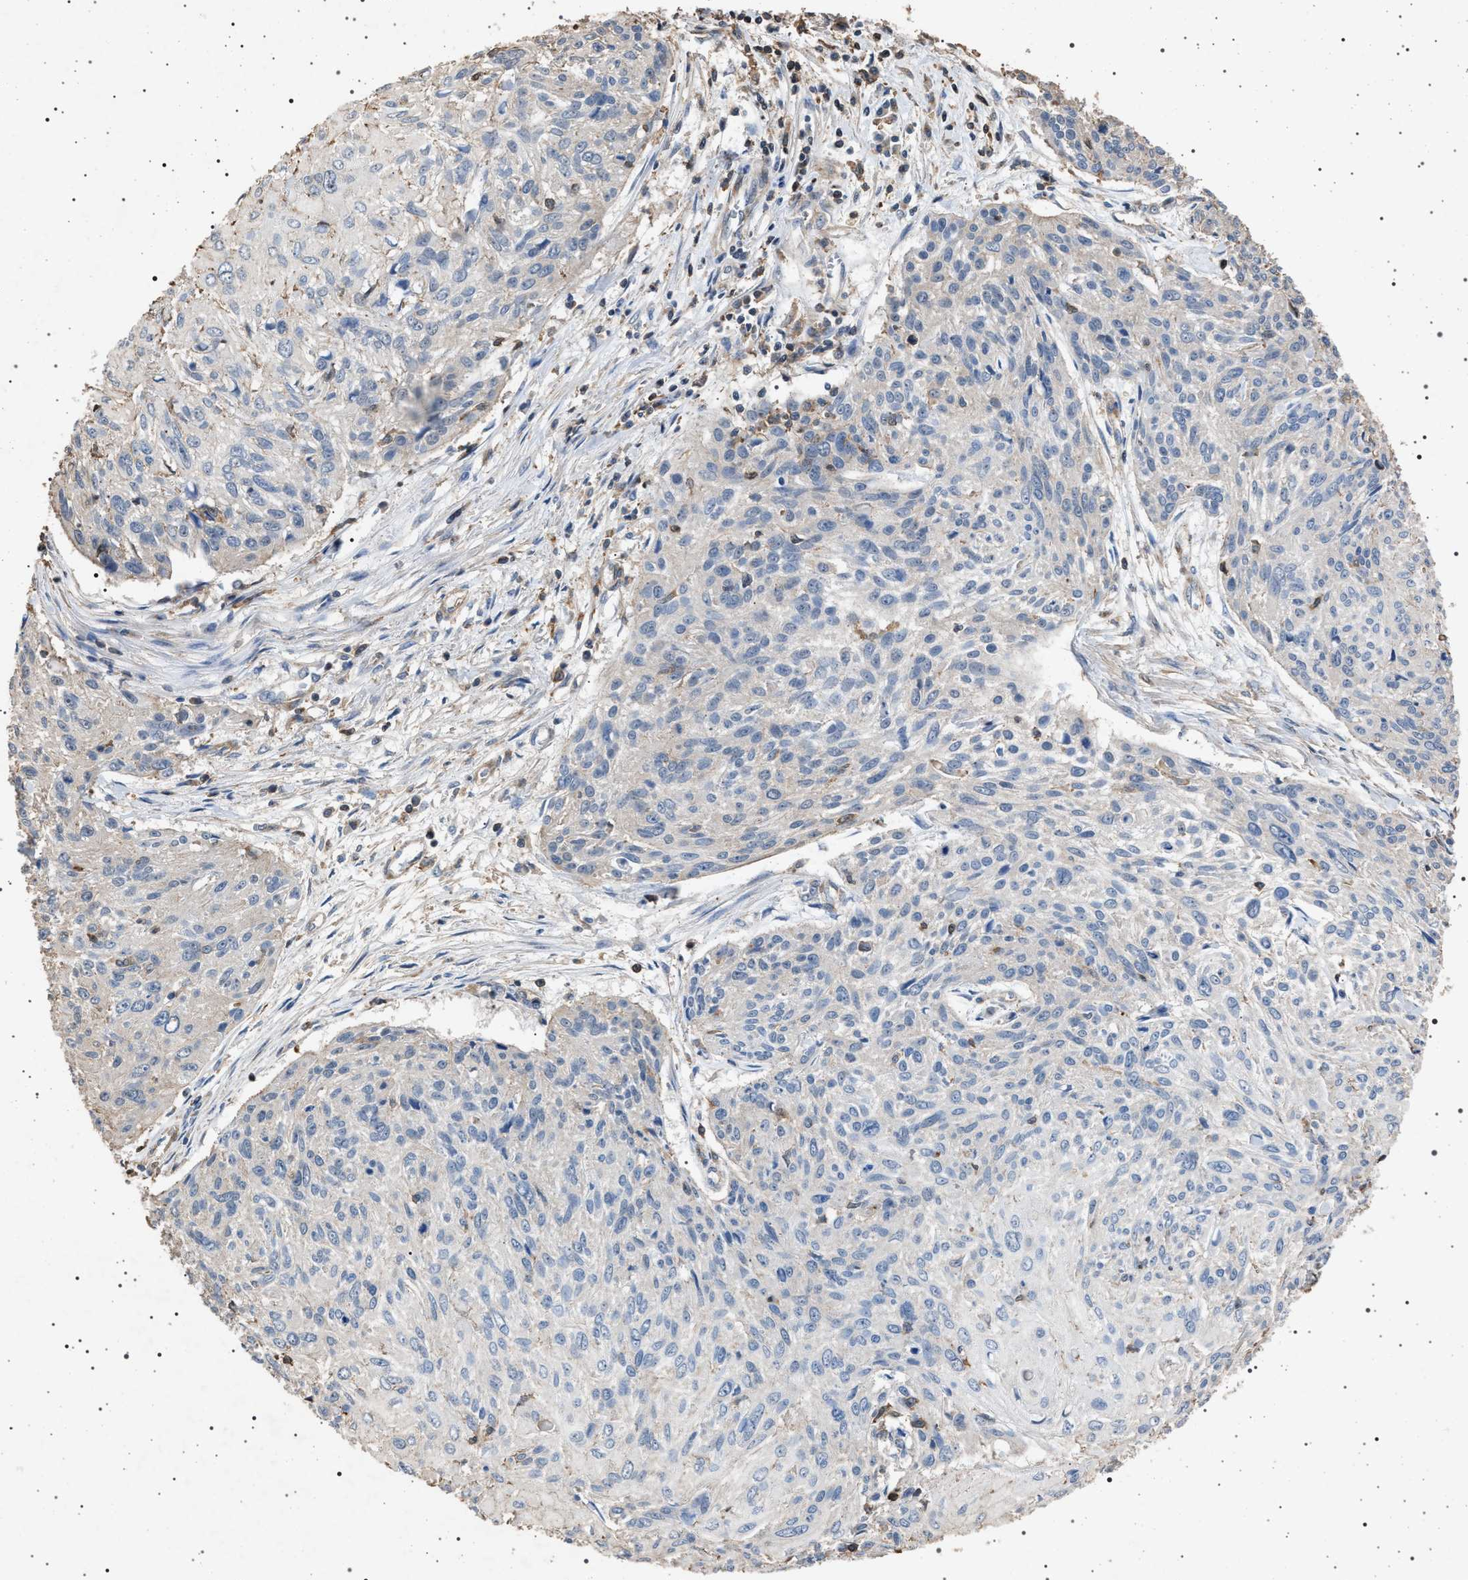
{"staining": {"intensity": "negative", "quantity": "none", "location": "none"}, "tissue": "cervical cancer", "cell_type": "Tumor cells", "image_type": "cancer", "snomed": [{"axis": "morphology", "description": "Squamous cell carcinoma, NOS"}, {"axis": "topography", "description": "Cervix"}], "caption": "Squamous cell carcinoma (cervical) stained for a protein using immunohistochemistry (IHC) exhibits no expression tumor cells.", "gene": "SMAP2", "patient": {"sex": "female", "age": 51}}